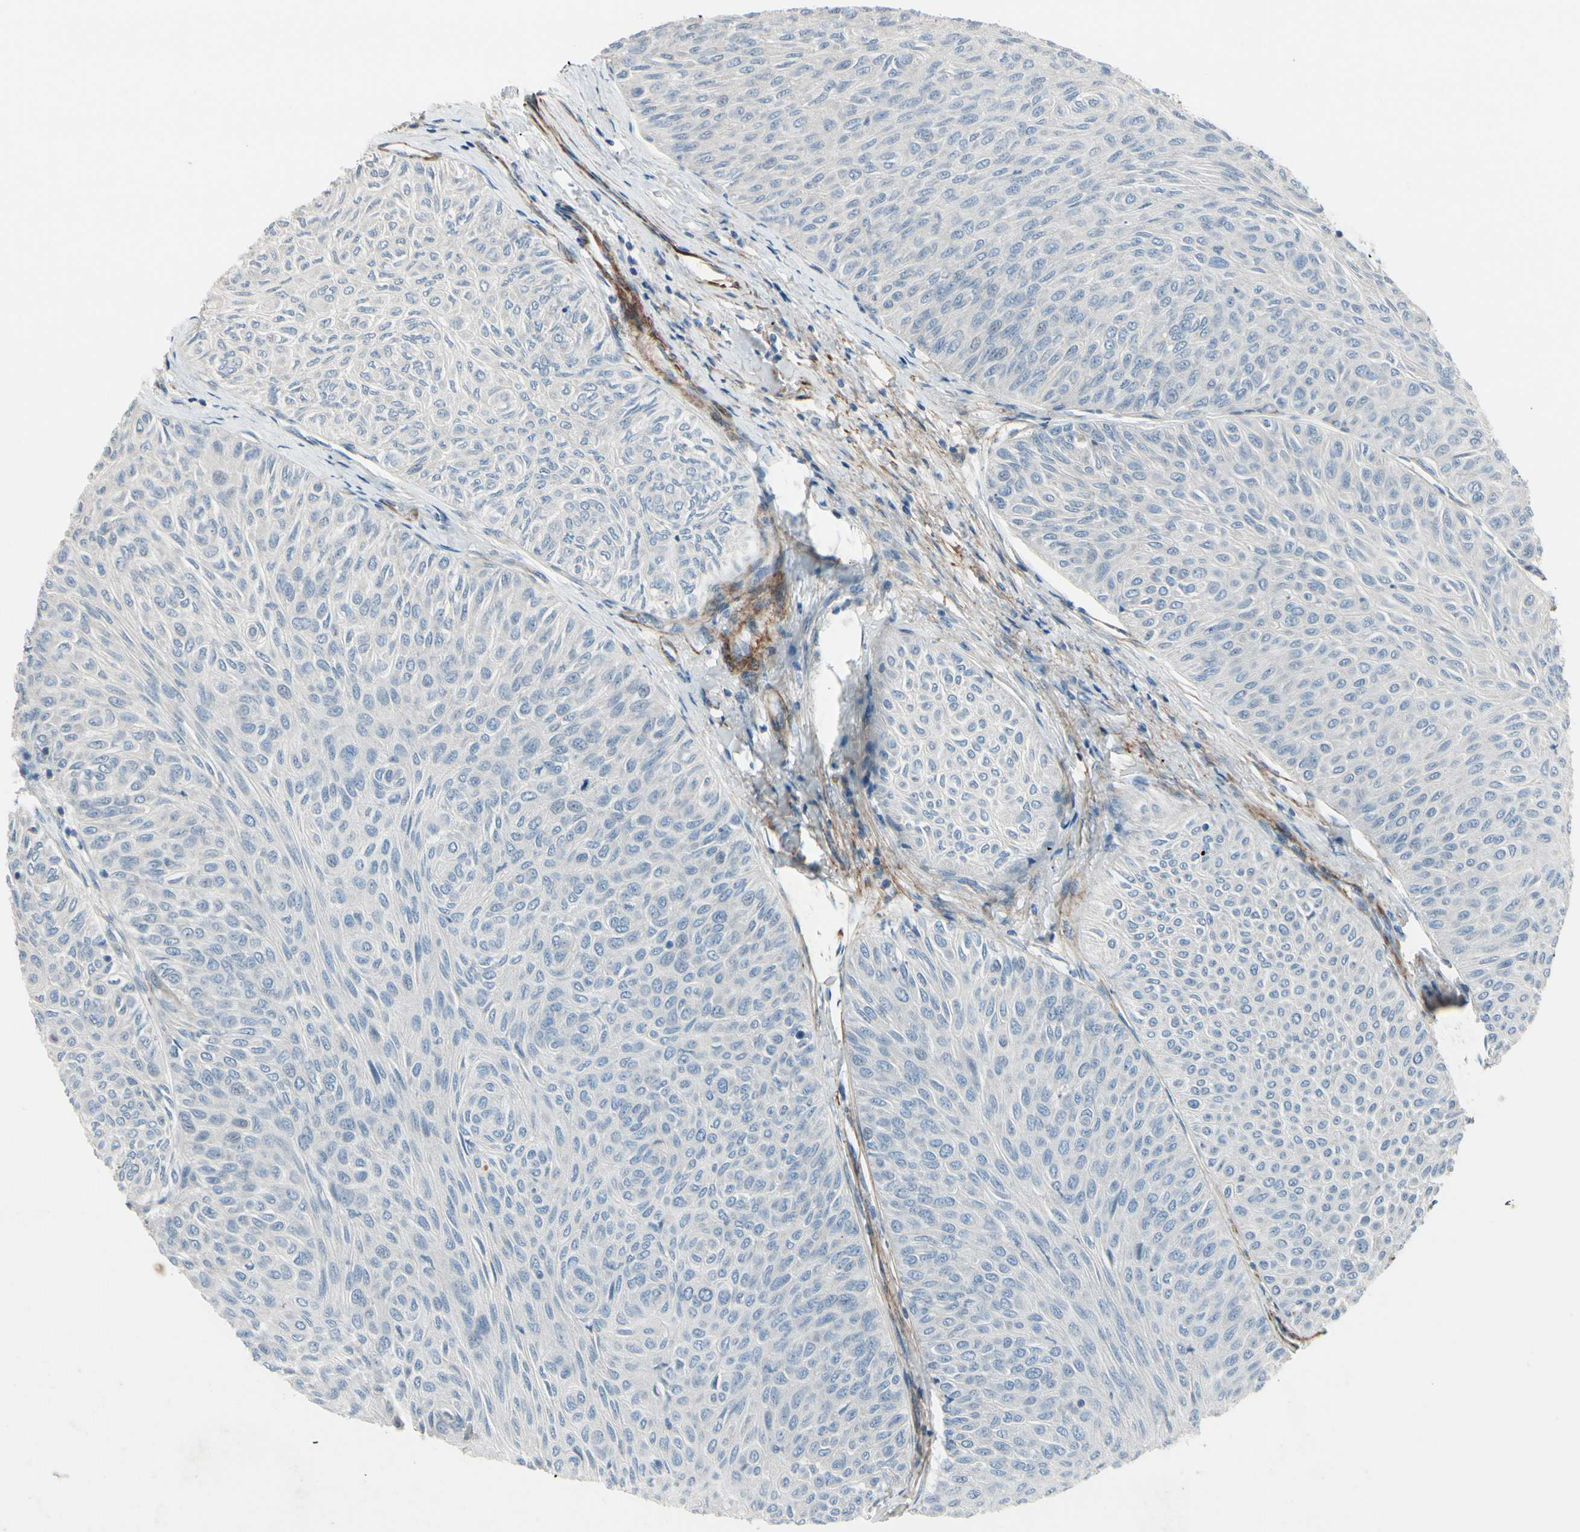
{"staining": {"intensity": "negative", "quantity": "none", "location": "none"}, "tissue": "urothelial cancer", "cell_type": "Tumor cells", "image_type": "cancer", "snomed": [{"axis": "morphology", "description": "Urothelial carcinoma, Low grade"}, {"axis": "topography", "description": "Urinary bladder"}], "caption": "A micrograph of urothelial carcinoma (low-grade) stained for a protein shows no brown staining in tumor cells. Nuclei are stained in blue.", "gene": "TPM1", "patient": {"sex": "male", "age": 78}}